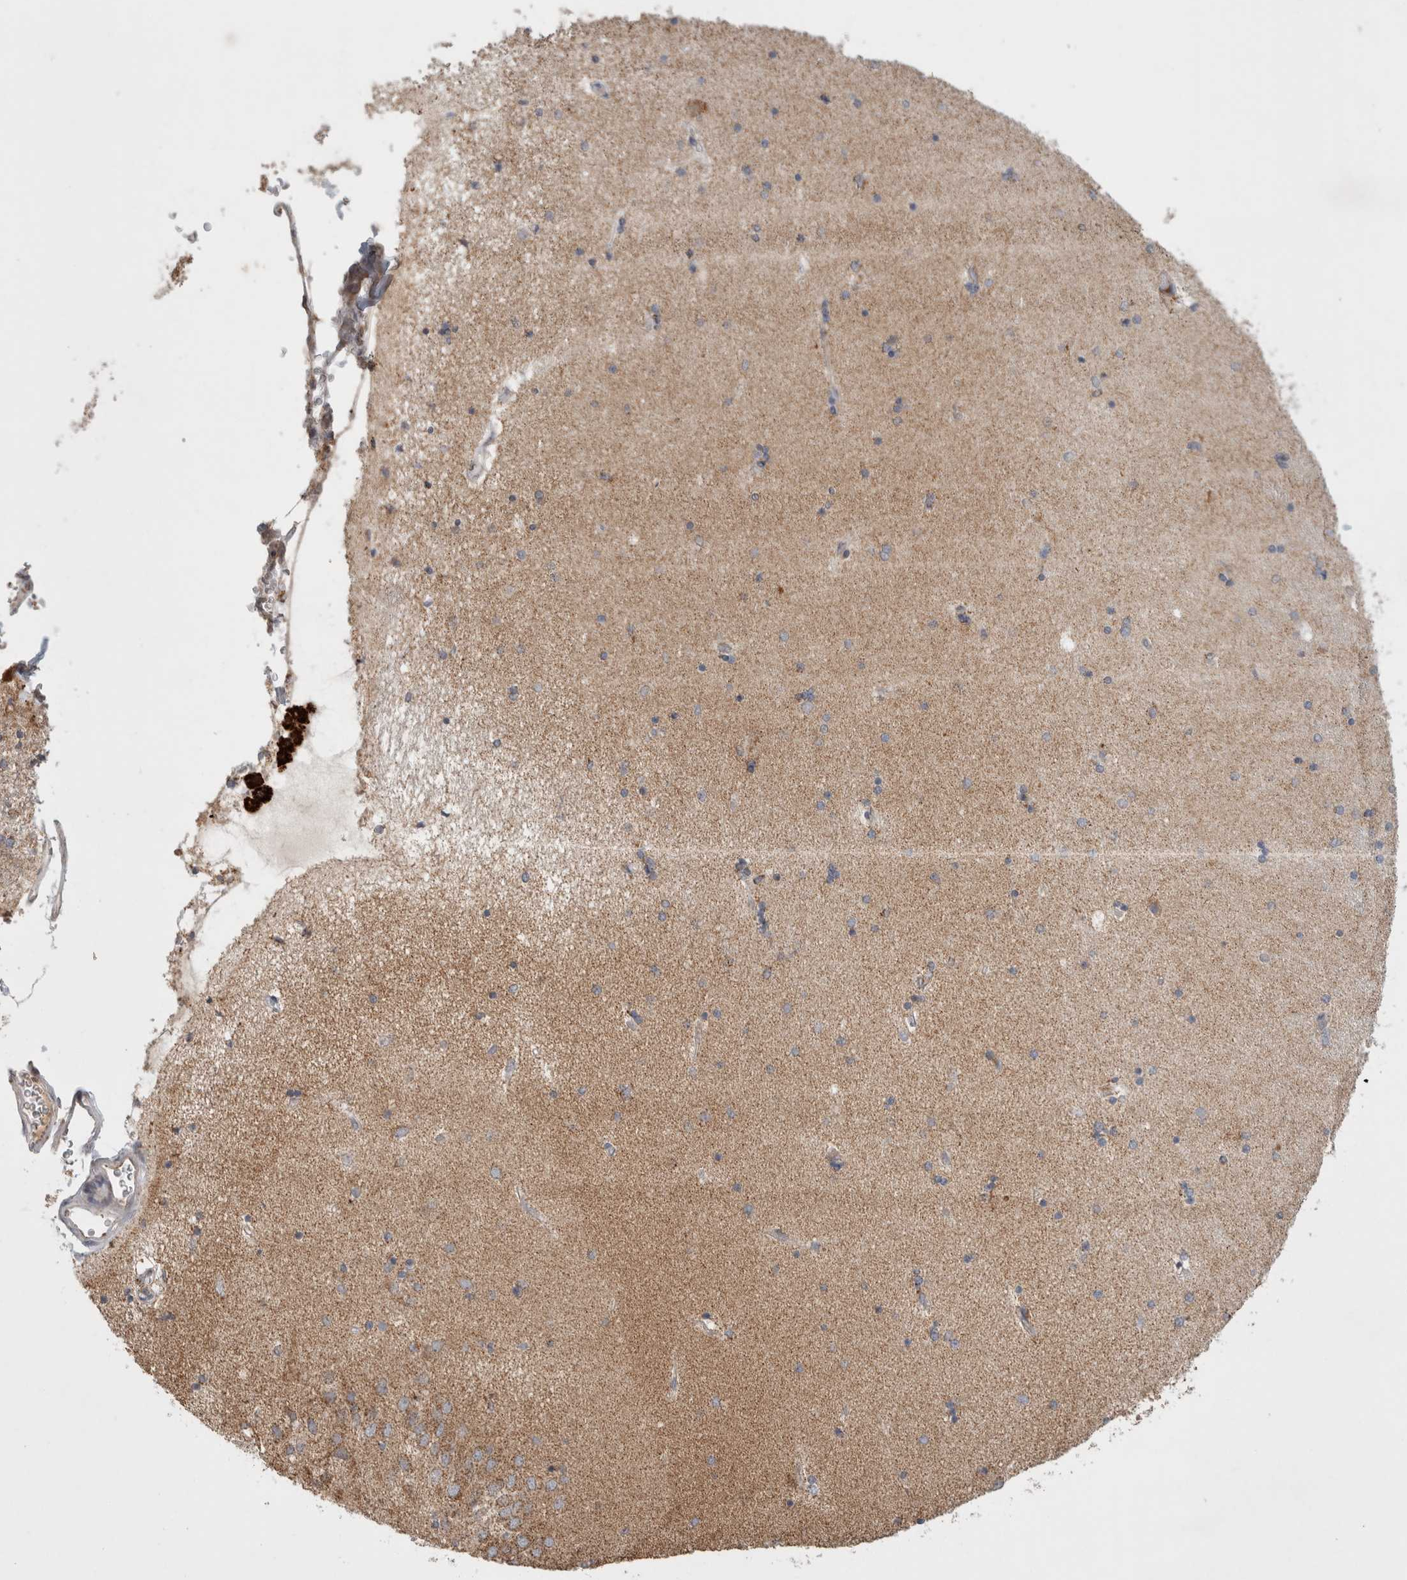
{"staining": {"intensity": "weak", "quantity": "25%-75%", "location": "cytoplasmic/membranous"}, "tissue": "hippocampus", "cell_type": "Glial cells", "image_type": "normal", "snomed": [{"axis": "morphology", "description": "Normal tissue, NOS"}, {"axis": "topography", "description": "Hippocampus"}], "caption": "An IHC photomicrograph of benign tissue is shown. Protein staining in brown labels weak cytoplasmic/membranous positivity in hippocampus within glial cells.", "gene": "HROB", "patient": {"sex": "female", "age": 54}}